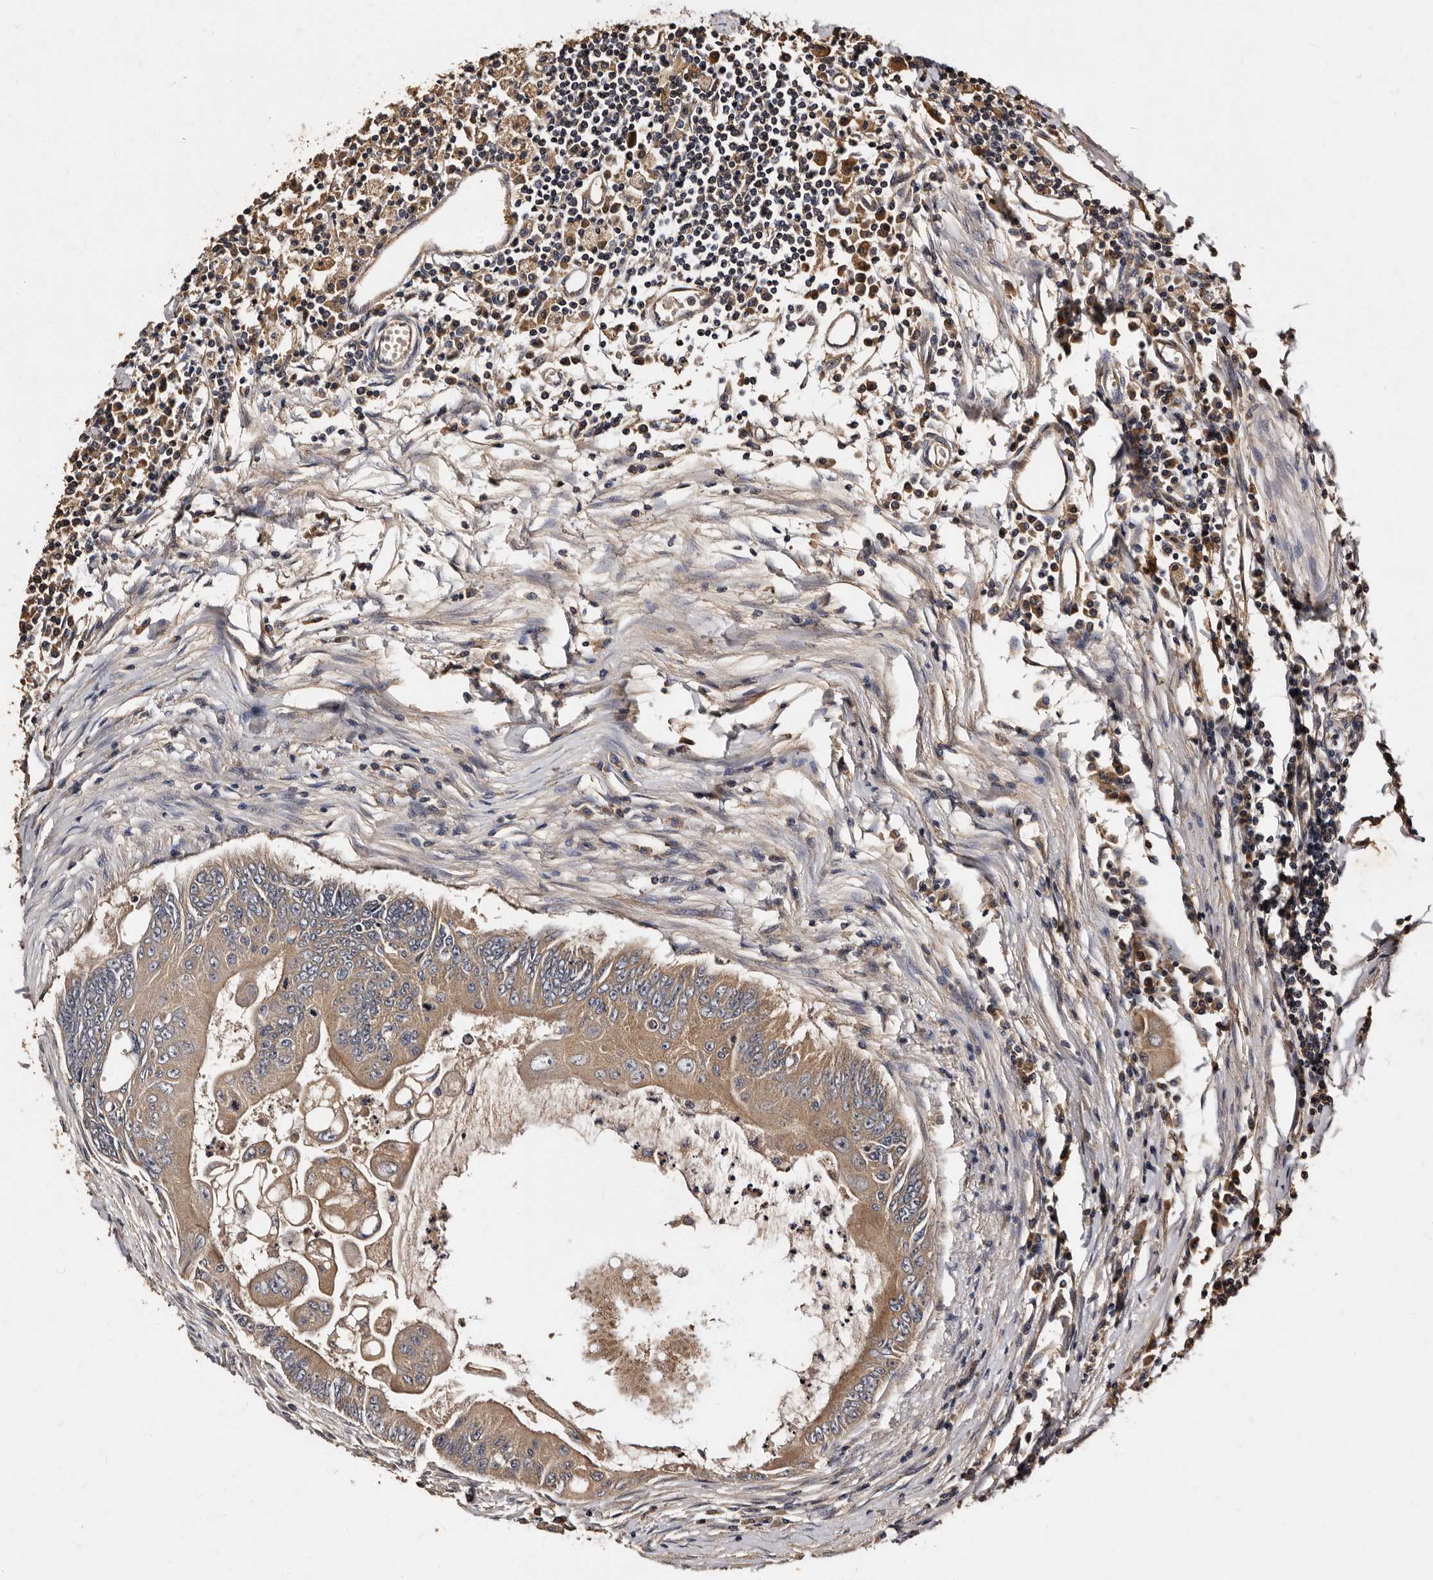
{"staining": {"intensity": "moderate", "quantity": ">75%", "location": "cytoplasmic/membranous"}, "tissue": "colorectal cancer", "cell_type": "Tumor cells", "image_type": "cancer", "snomed": [{"axis": "morphology", "description": "Adenoma, NOS"}, {"axis": "morphology", "description": "Adenocarcinoma, NOS"}, {"axis": "topography", "description": "Colon"}], "caption": "A medium amount of moderate cytoplasmic/membranous expression is appreciated in about >75% of tumor cells in colorectal cancer (adenoma) tissue.", "gene": "ADCK5", "patient": {"sex": "male", "age": 79}}